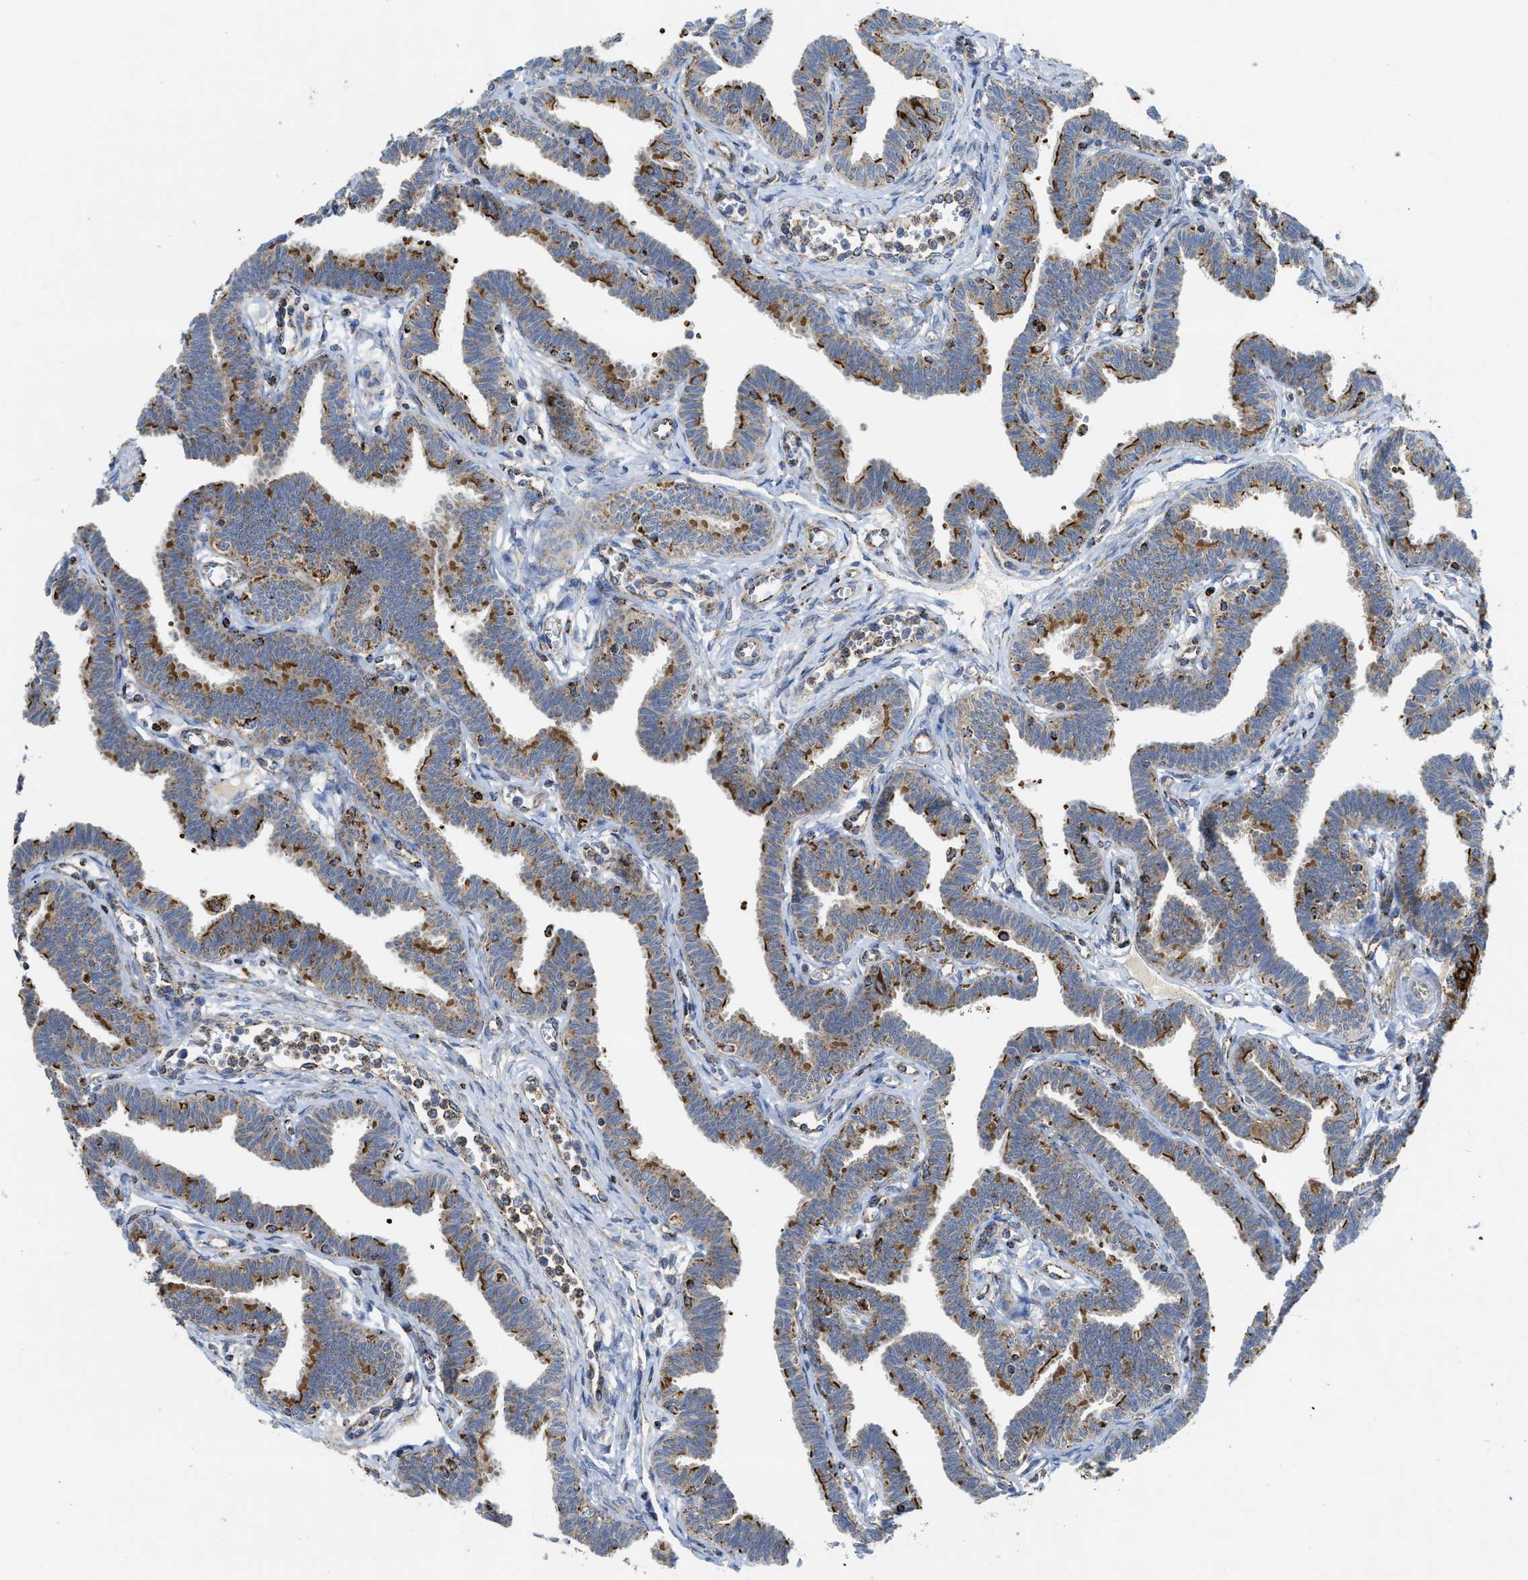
{"staining": {"intensity": "strong", "quantity": ">75%", "location": "cytoplasmic/membranous"}, "tissue": "fallopian tube", "cell_type": "Glandular cells", "image_type": "normal", "snomed": [{"axis": "morphology", "description": "Normal tissue, NOS"}, {"axis": "topography", "description": "Fallopian tube"}, {"axis": "topography", "description": "Ovary"}], "caption": "This micrograph demonstrates IHC staining of normal fallopian tube, with high strong cytoplasmic/membranous expression in approximately >75% of glandular cells.", "gene": "SQOR", "patient": {"sex": "female", "age": 23}}